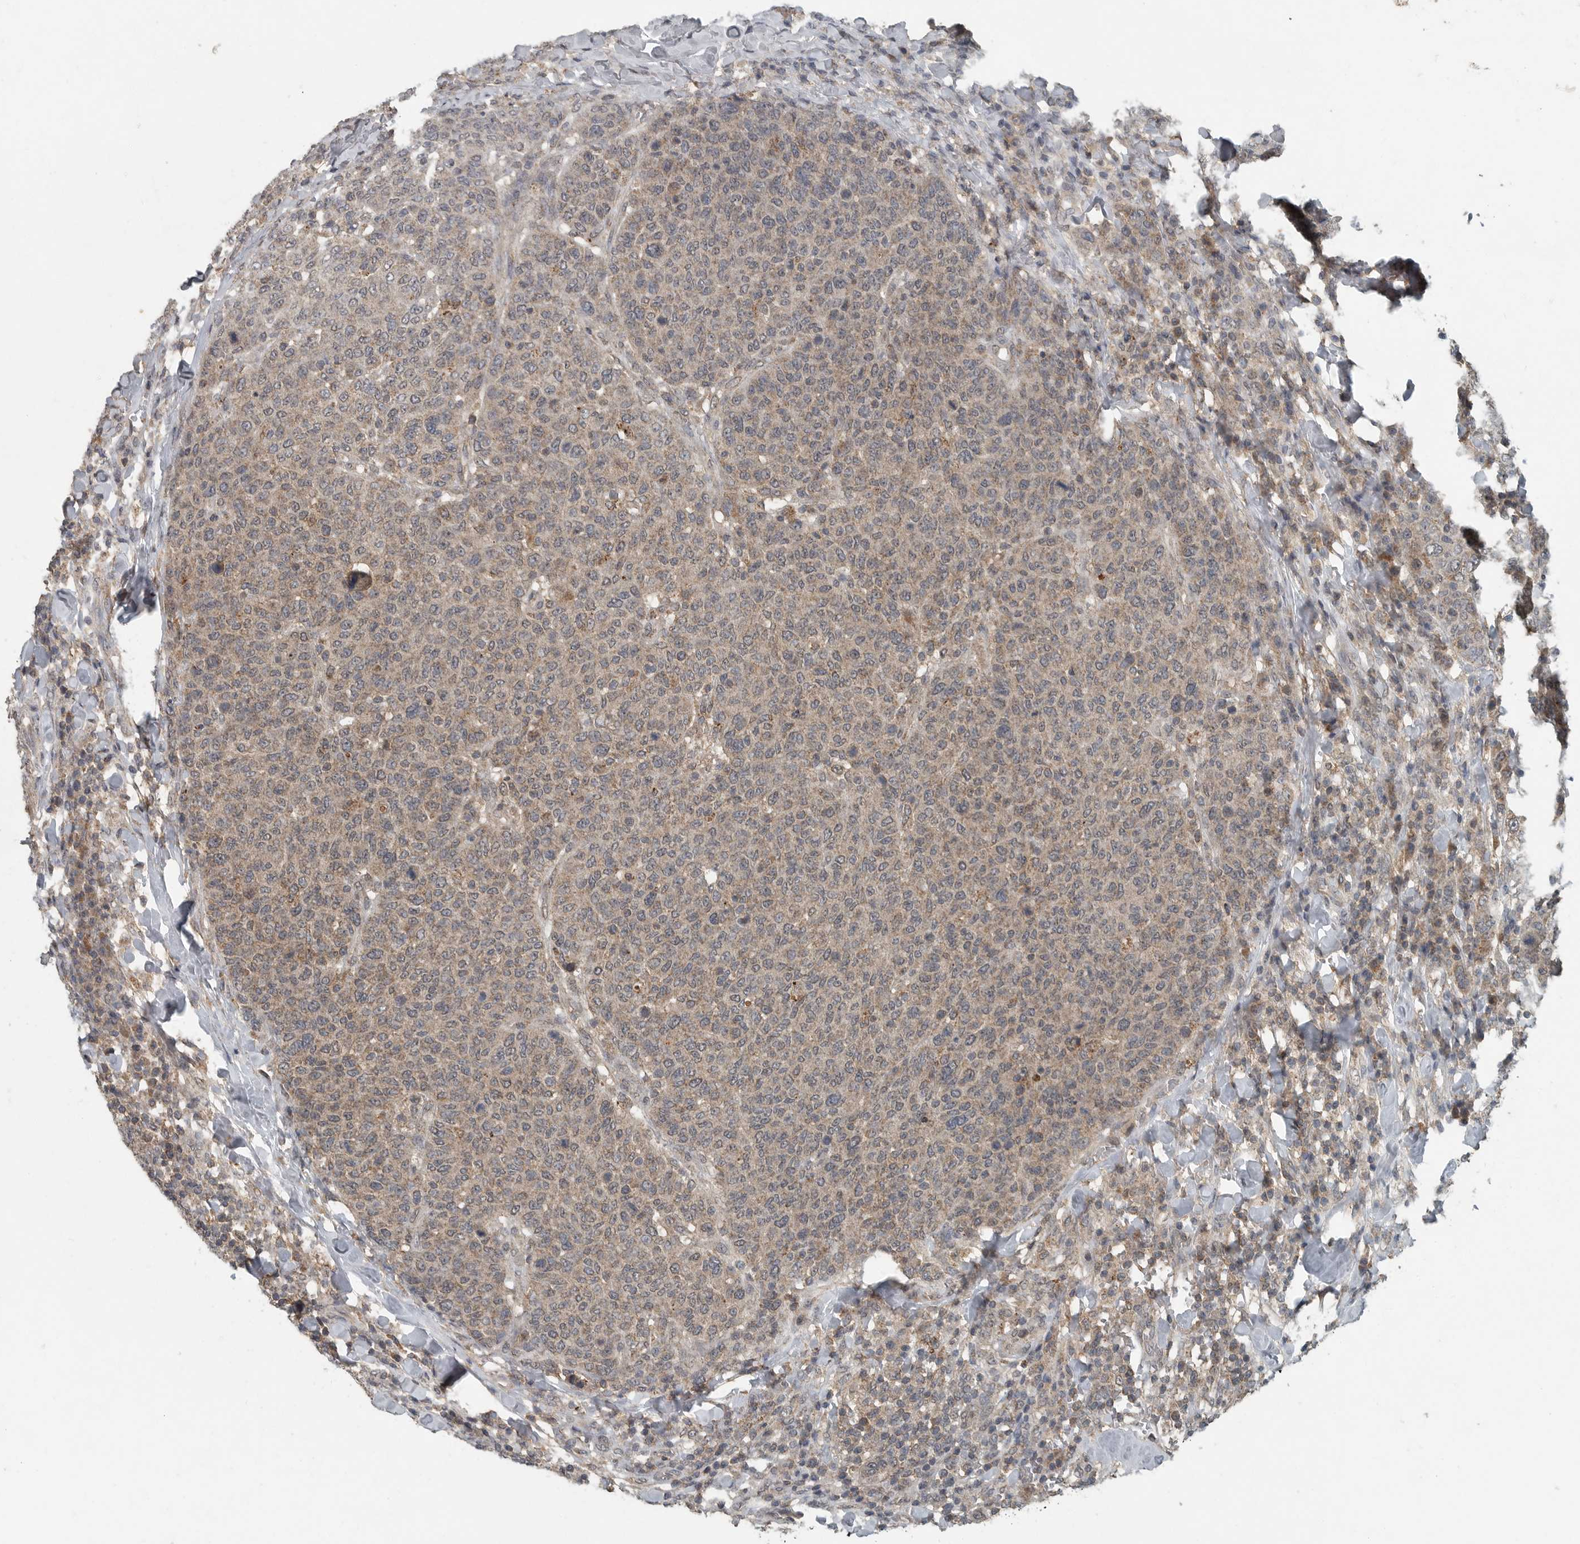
{"staining": {"intensity": "weak", "quantity": ">75%", "location": "cytoplasmic/membranous"}, "tissue": "breast cancer", "cell_type": "Tumor cells", "image_type": "cancer", "snomed": [{"axis": "morphology", "description": "Duct carcinoma"}, {"axis": "topography", "description": "Breast"}], "caption": "Human breast intraductal carcinoma stained for a protein (brown) reveals weak cytoplasmic/membranous positive positivity in about >75% of tumor cells.", "gene": "IL6ST", "patient": {"sex": "female", "age": 37}}